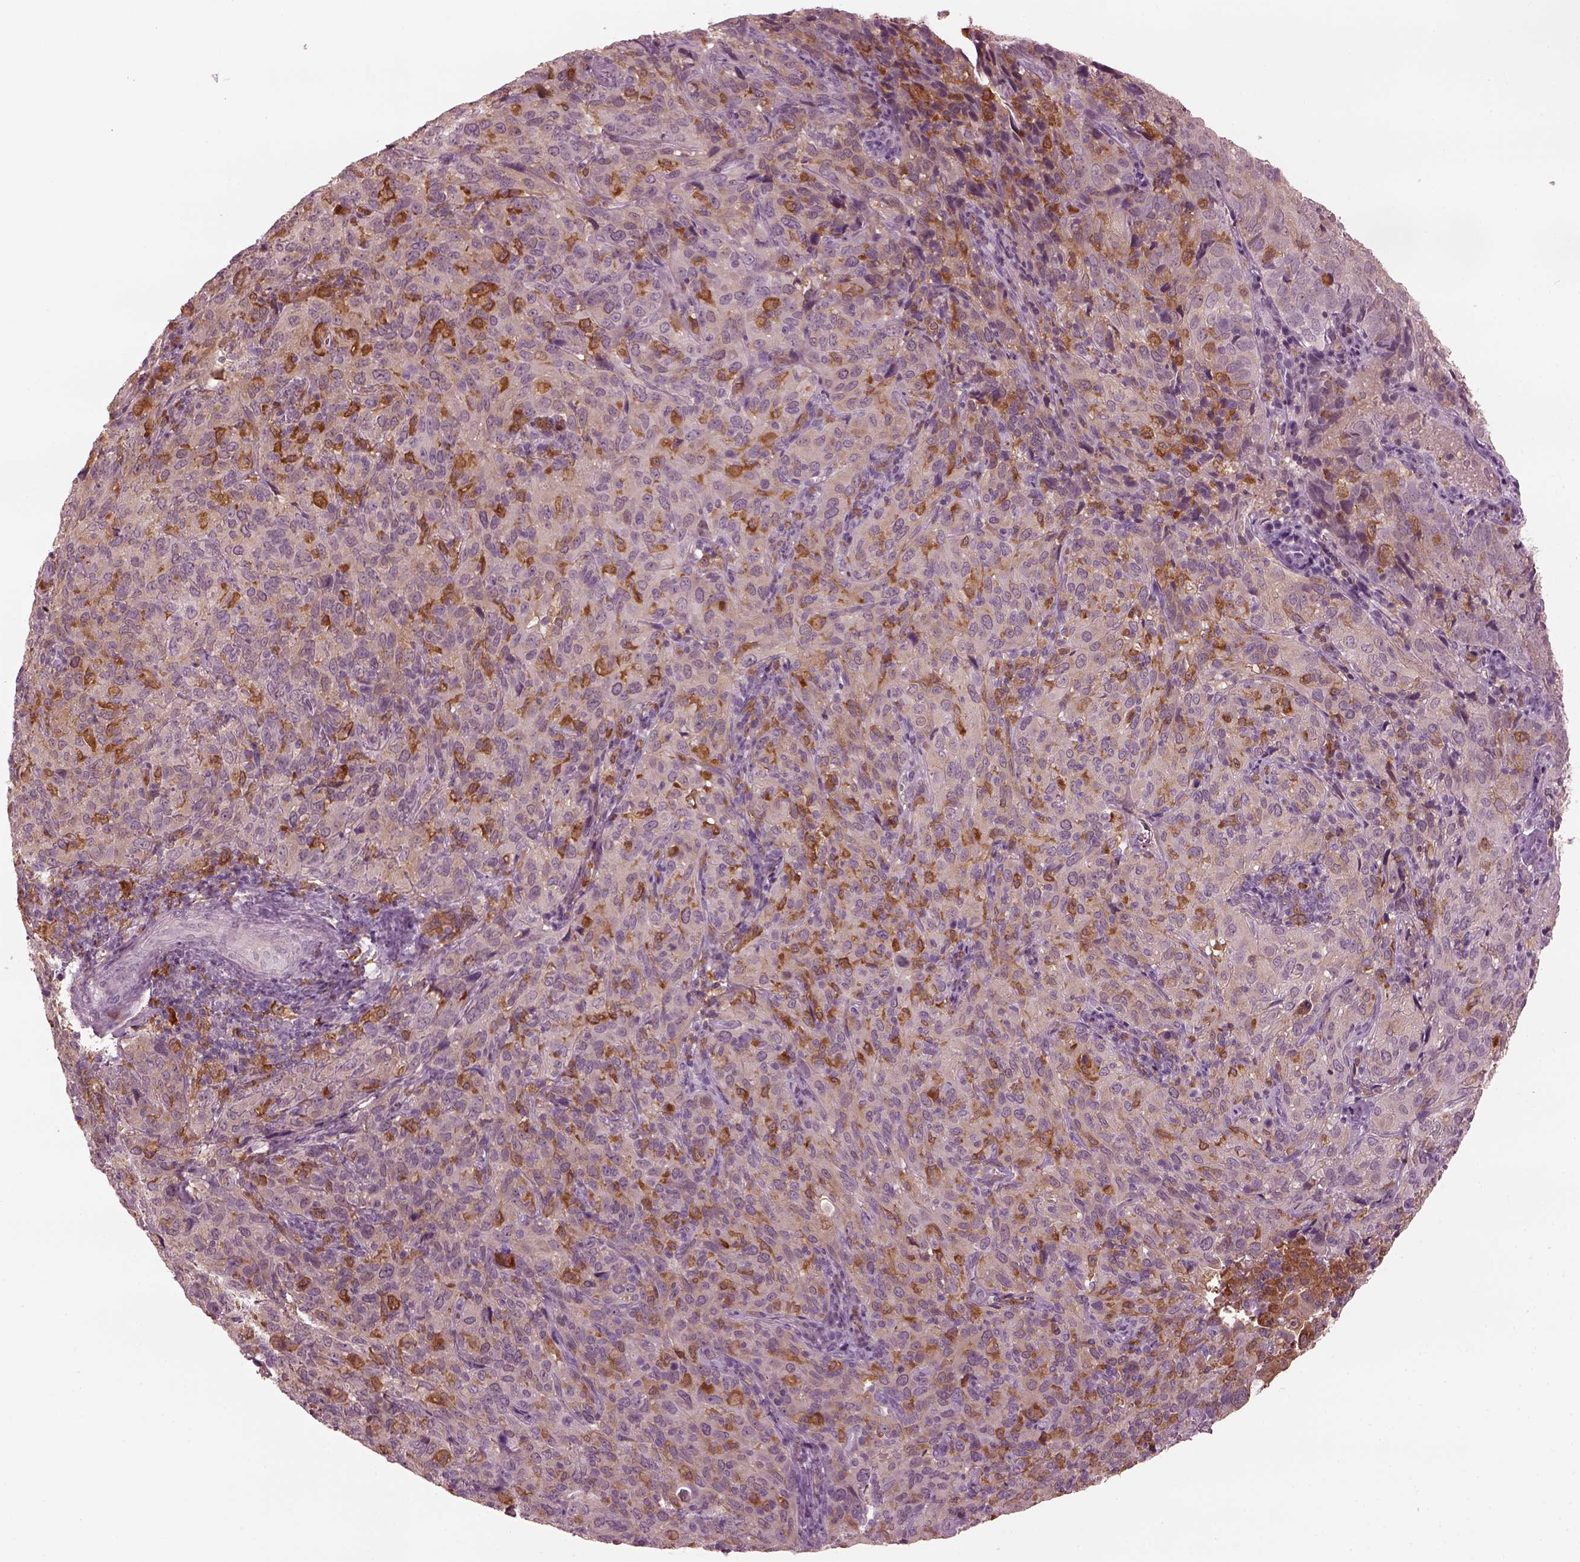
{"staining": {"intensity": "negative", "quantity": "none", "location": "none"}, "tissue": "cervical cancer", "cell_type": "Tumor cells", "image_type": "cancer", "snomed": [{"axis": "morphology", "description": "Squamous cell carcinoma, NOS"}, {"axis": "topography", "description": "Cervix"}], "caption": "The image displays no significant expression in tumor cells of cervical squamous cell carcinoma.", "gene": "PSTPIP2", "patient": {"sex": "female", "age": 51}}